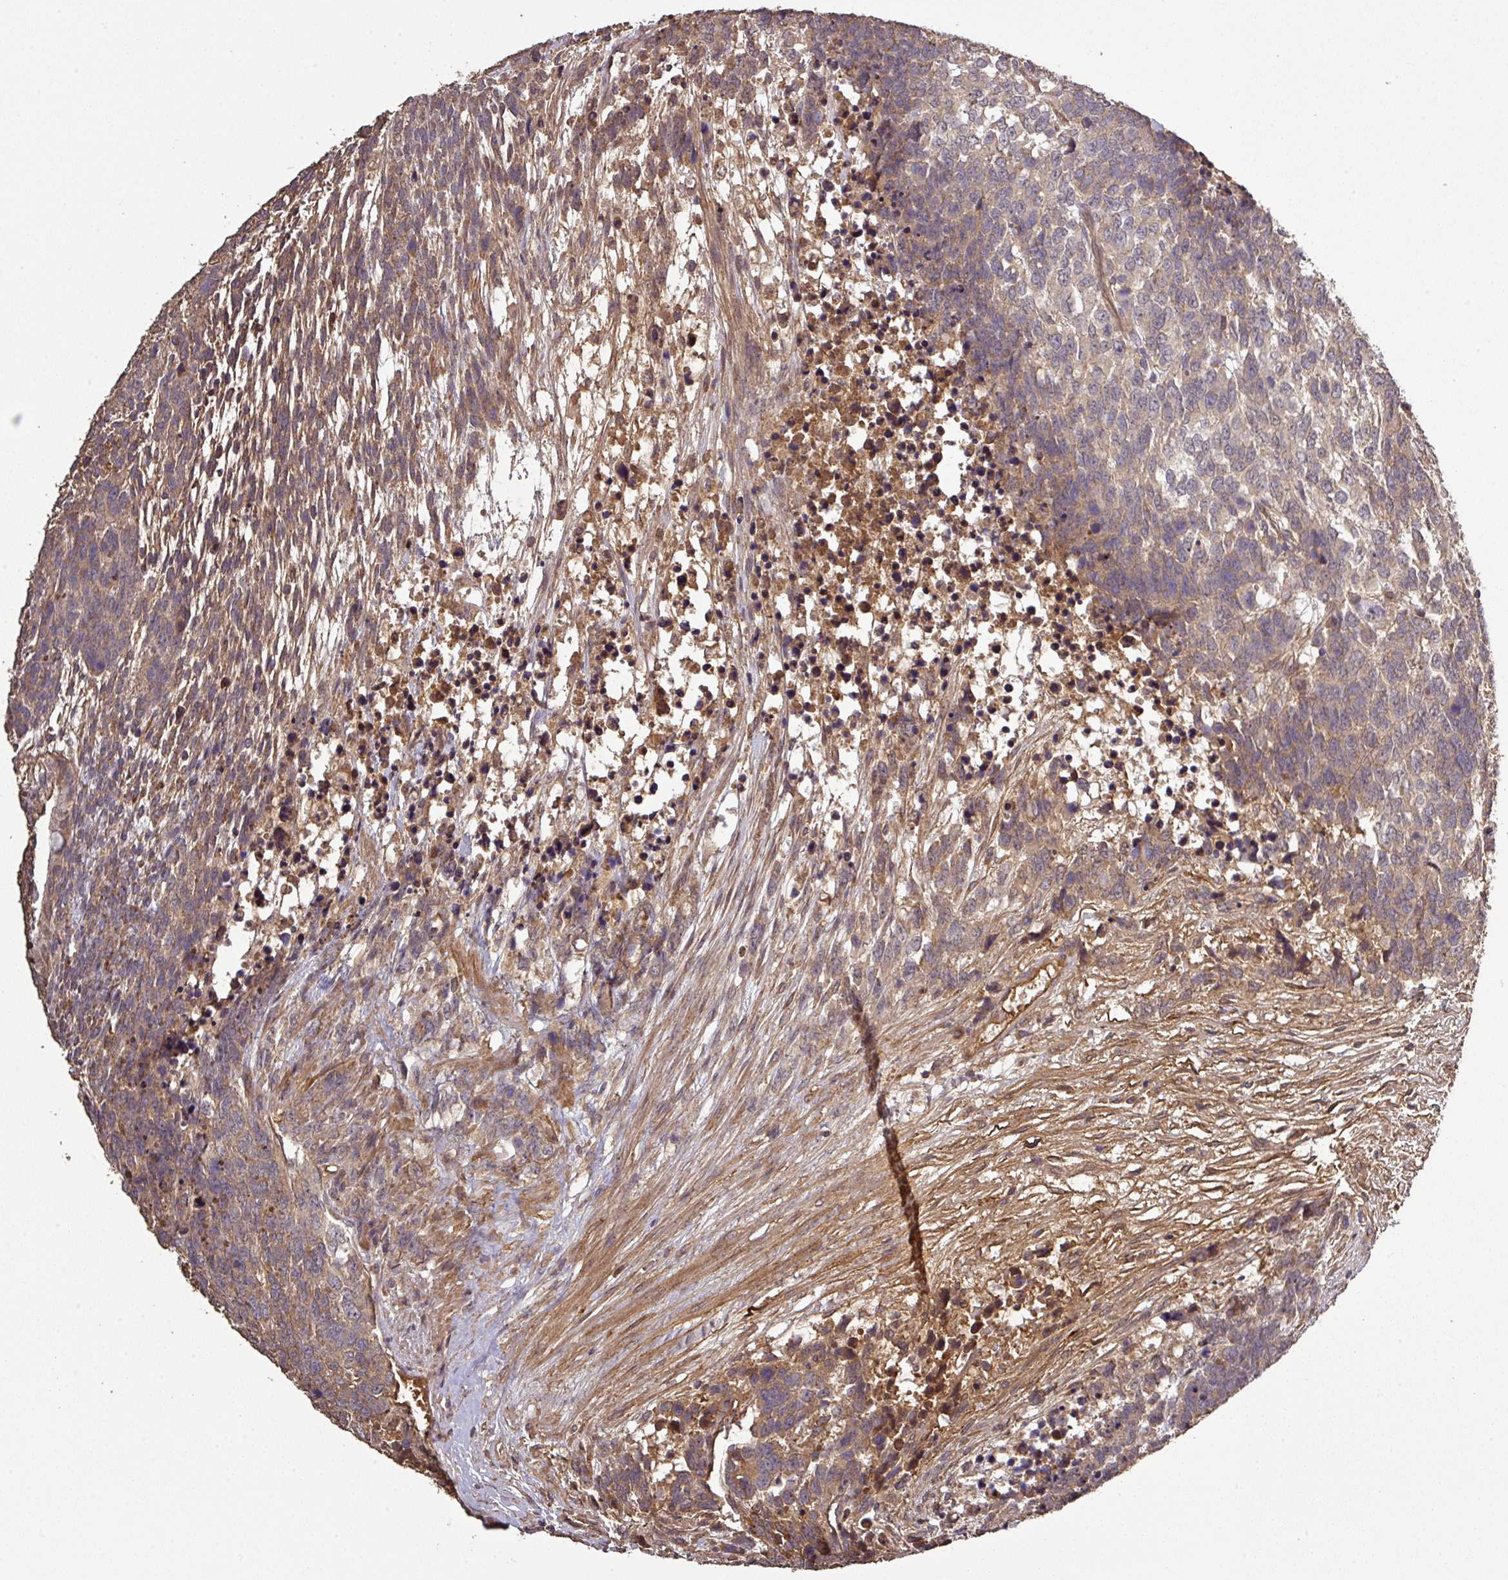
{"staining": {"intensity": "weak", "quantity": "25%-75%", "location": "cytoplasmic/membranous"}, "tissue": "testis cancer", "cell_type": "Tumor cells", "image_type": "cancer", "snomed": [{"axis": "morphology", "description": "Carcinoma, Embryonal, NOS"}, {"axis": "topography", "description": "Testis"}], "caption": "Tumor cells display low levels of weak cytoplasmic/membranous staining in approximately 25%-75% of cells in testis cancer (embryonal carcinoma).", "gene": "ISLR", "patient": {"sex": "male", "age": 23}}